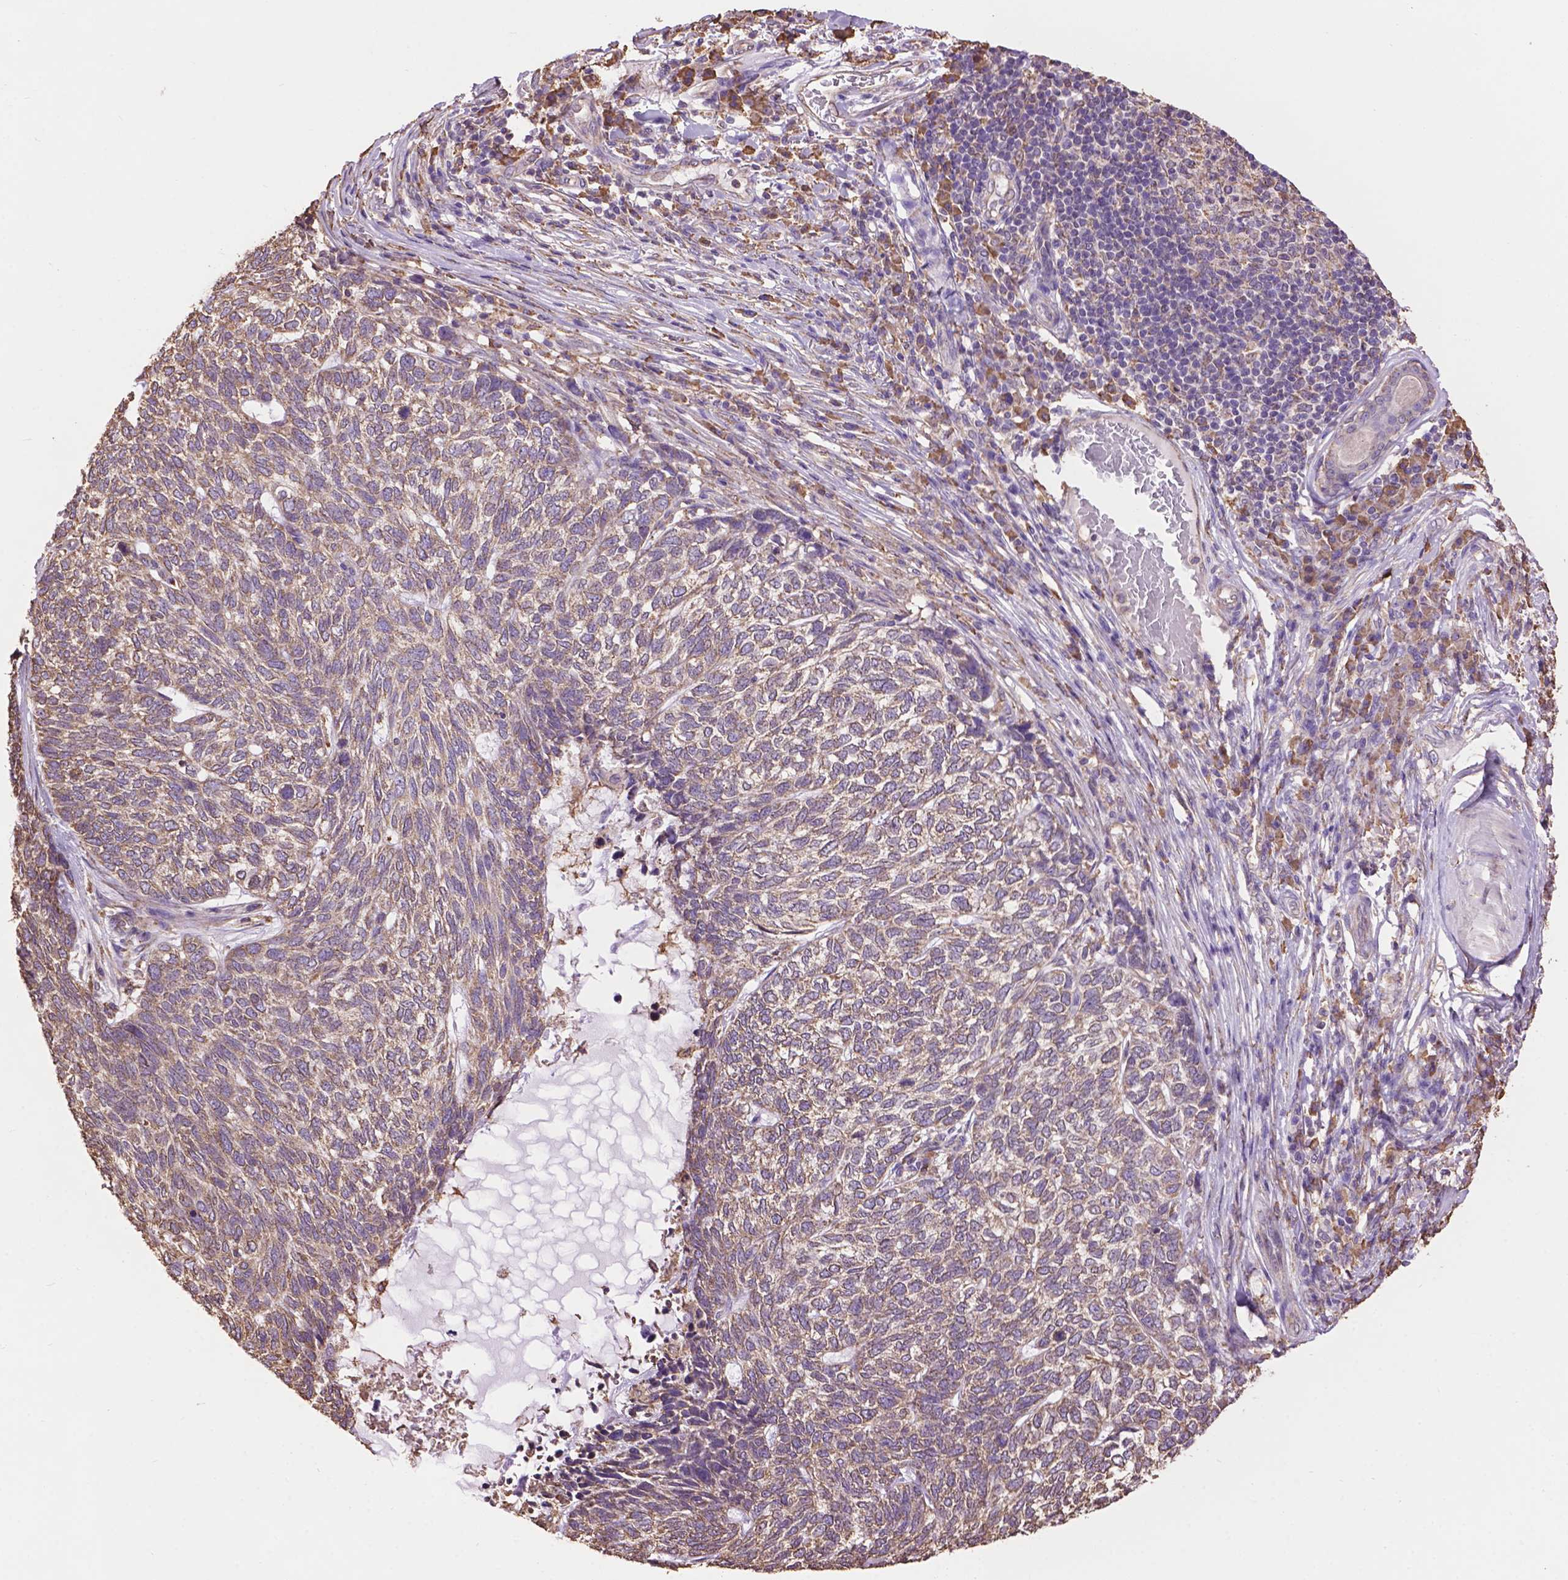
{"staining": {"intensity": "weak", "quantity": "25%-75%", "location": "cytoplasmic/membranous"}, "tissue": "skin cancer", "cell_type": "Tumor cells", "image_type": "cancer", "snomed": [{"axis": "morphology", "description": "Basal cell carcinoma"}, {"axis": "topography", "description": "Skin"}], "caption": "Skin basal cell carcinoma stained with a brown dye exhibits weak cytoplasmic/membranous positive staining in about 25%-75% of tumor cells.", "gene": "PPP2R5E", "patient": {"sex": "female", "age": 65}}